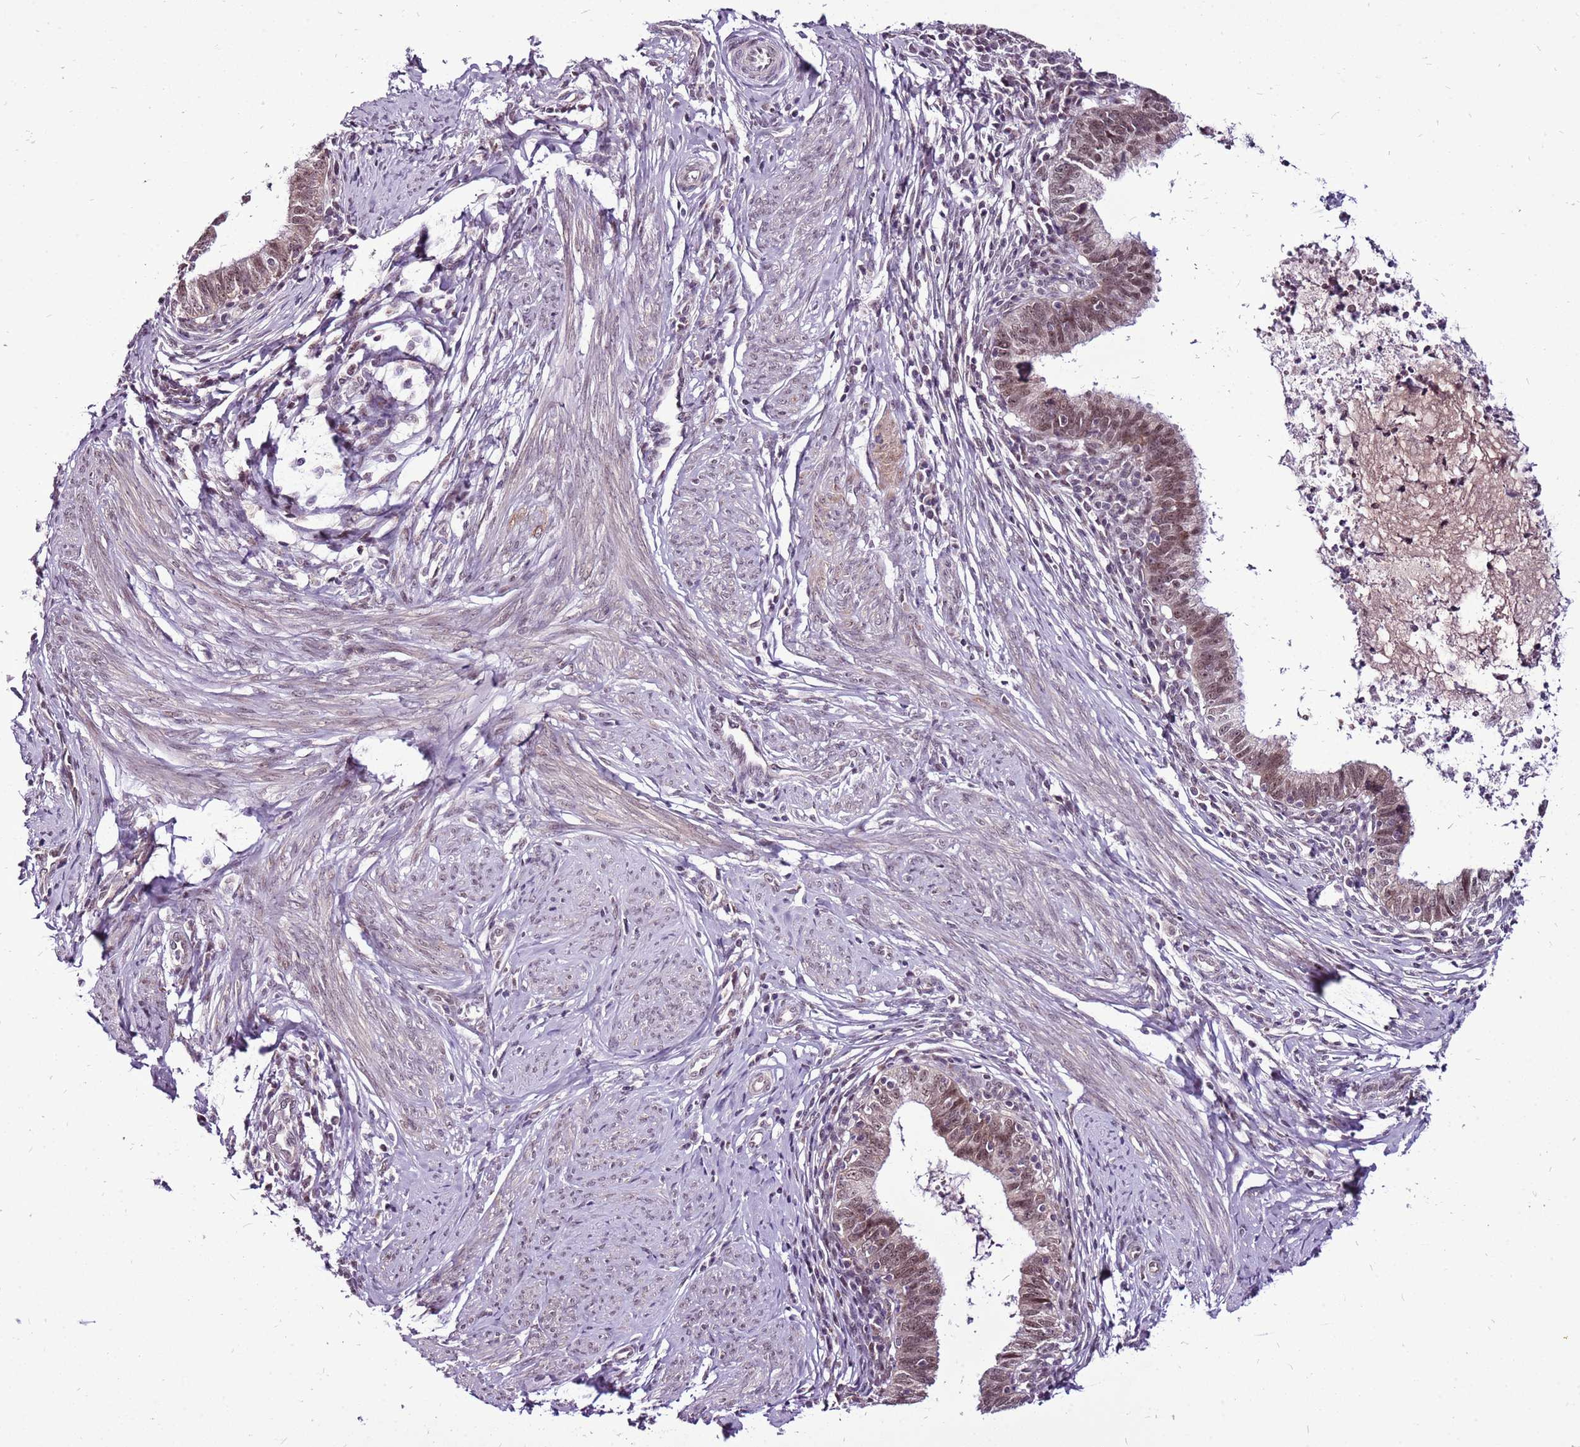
{"staining": {"intensity": "moderate", "quantity": ">75%", "location": "nuclear"}, "tissue": "cervical cancer", "cell_type": "Tumor cells", "image_type": "cancer", "snomed": [{"axis": "morphology", "description": "Adenocarcinoma, NOS"}, {"axis": "topography", "description": "Cervix"}], "caption": "Cervical cancer stained for a protein (brown) shows moderate nuclear positive positivity in approximately >75% of tumor cells.", "gene": "CCDC166", "patient": {"sex": "female", "age": 36}}